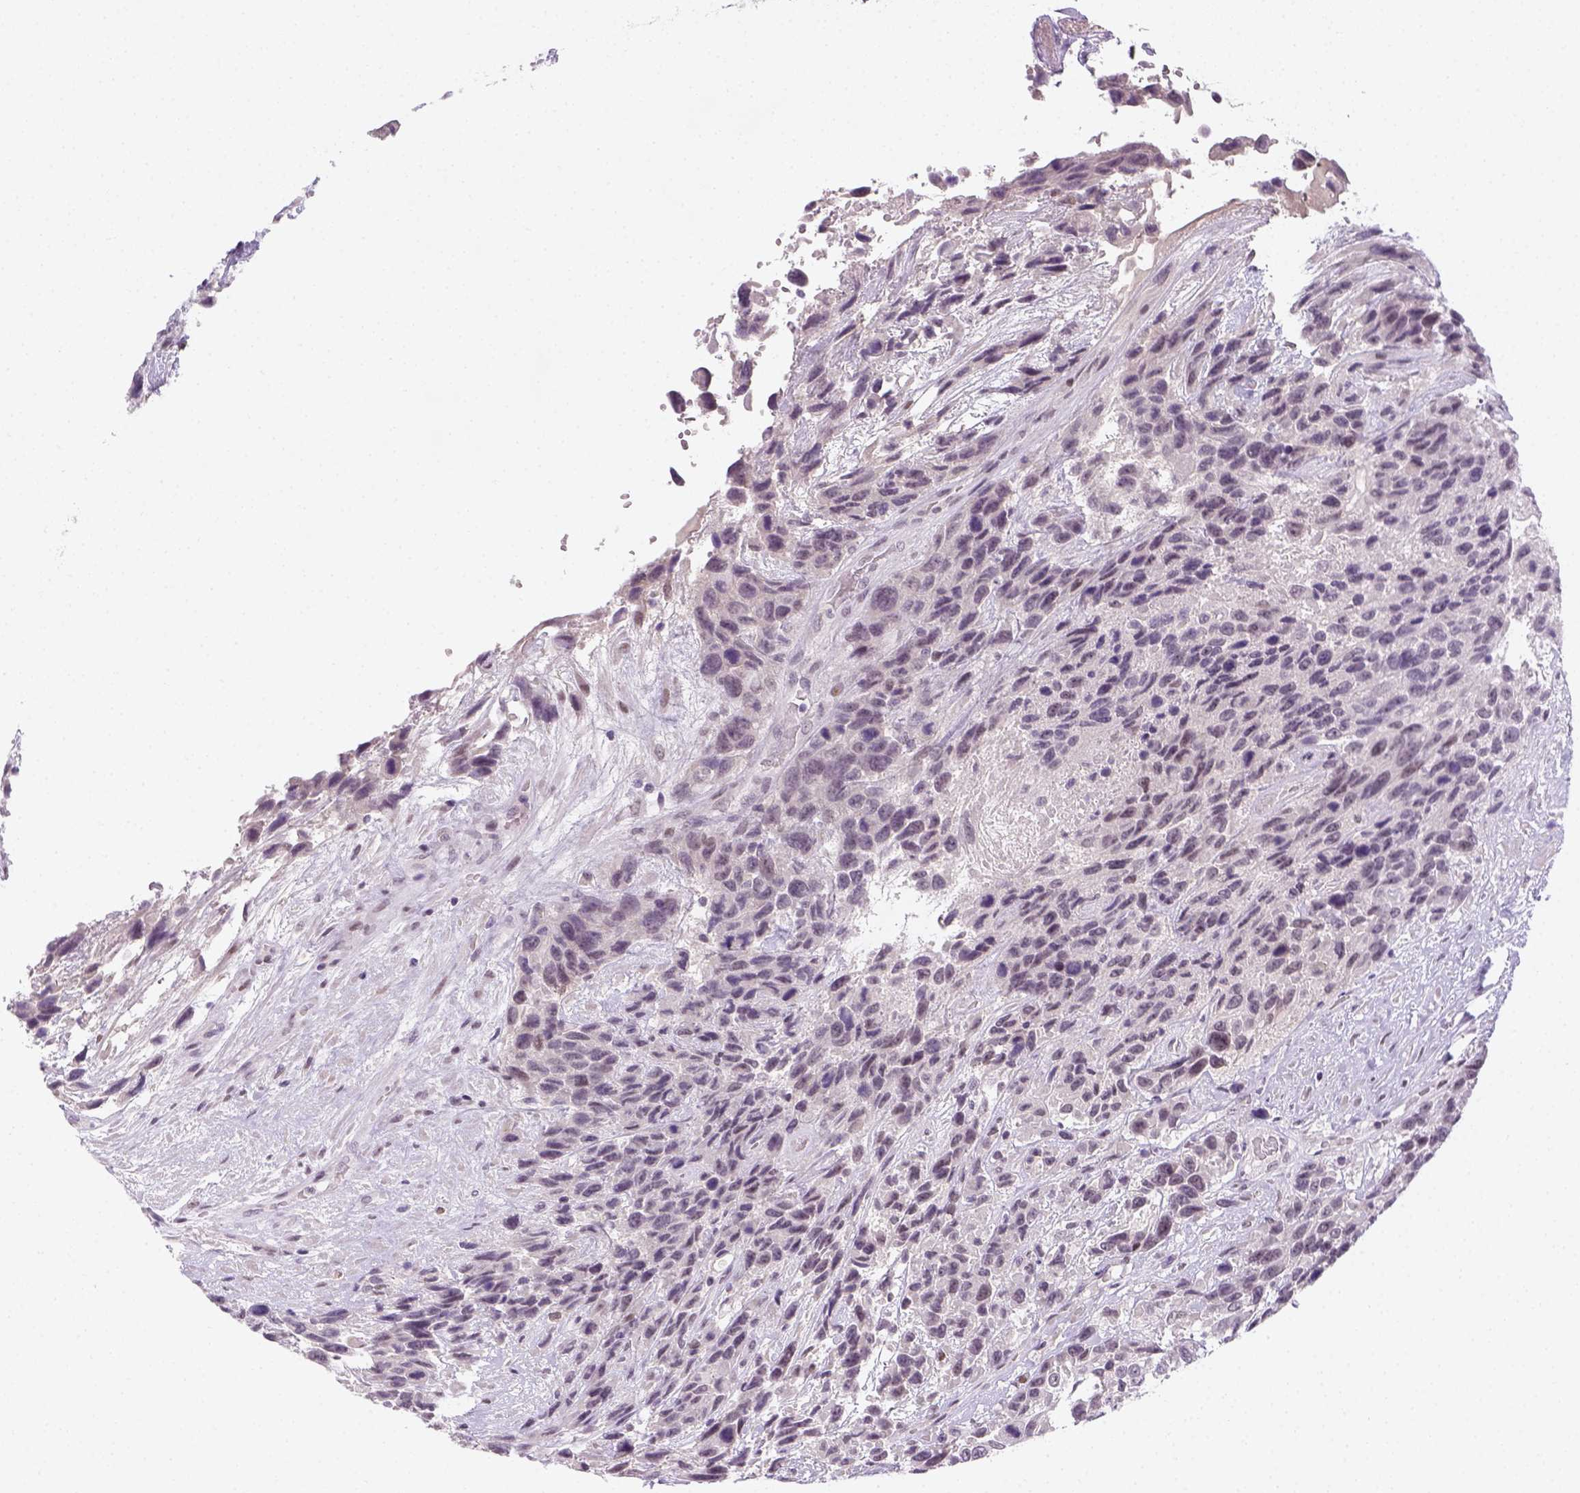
{"staining": {"intensity": "negative", "quantity": "none", "location": "none"}, "tissue": "urothelial cancer", "cell_type": "Tumor cells", "image_type": "cancer", "snomed": [{"axis": "morphology", "description": "Urothelial carcinoma, High grade"}, {"axis": "topography", "description": "Urinary bladder"}], "caption": "Tumor cells are negative for protein expression in human urothelial cancer.", "gene": "MAGEB3", "patient": {"sex": "female", "age": 70}}